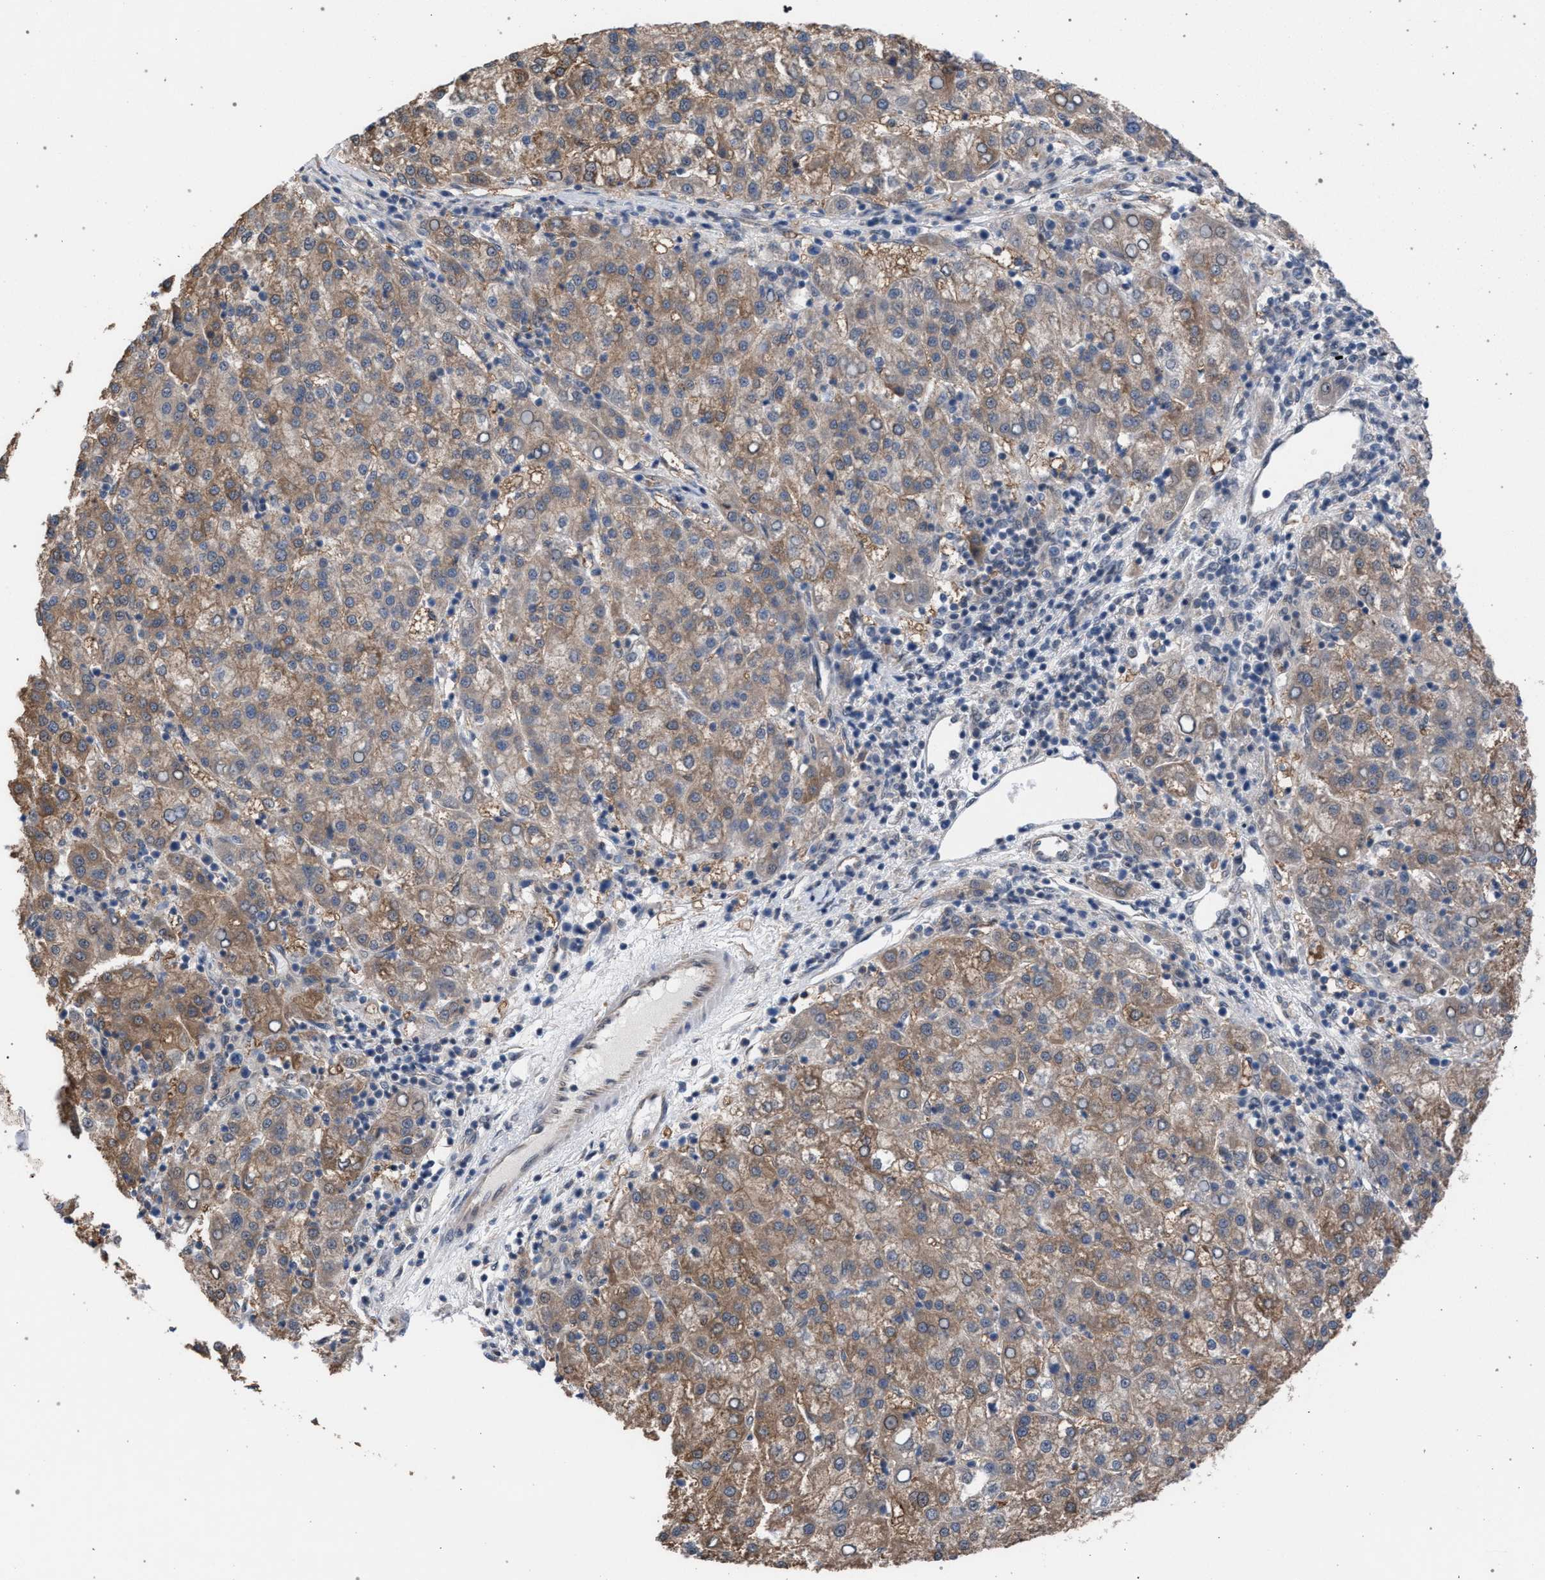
{"staining": {"intensity": "moderate", "quantity": ">75%", "location": "cytoplasmic/membranous"}, "tissue": "liver cancer", "cell_type": "Tumor cells", "image_type": "cancer", "snomed": [{"axis": "morphology", "description": "Carcinoma, Hepatocellular, NOS"}, {"axis": "topography", "description": "Liver"}], "caption": "DAB immunohistochemical staining of liver cancer (hepatocellular carcinoma) shows moderate cytoplasmic/membranous protein staining in approximately >75% of tumor cells.", "gene": "ARPC5L", "patient": {"sex": "female", "age": 58}}